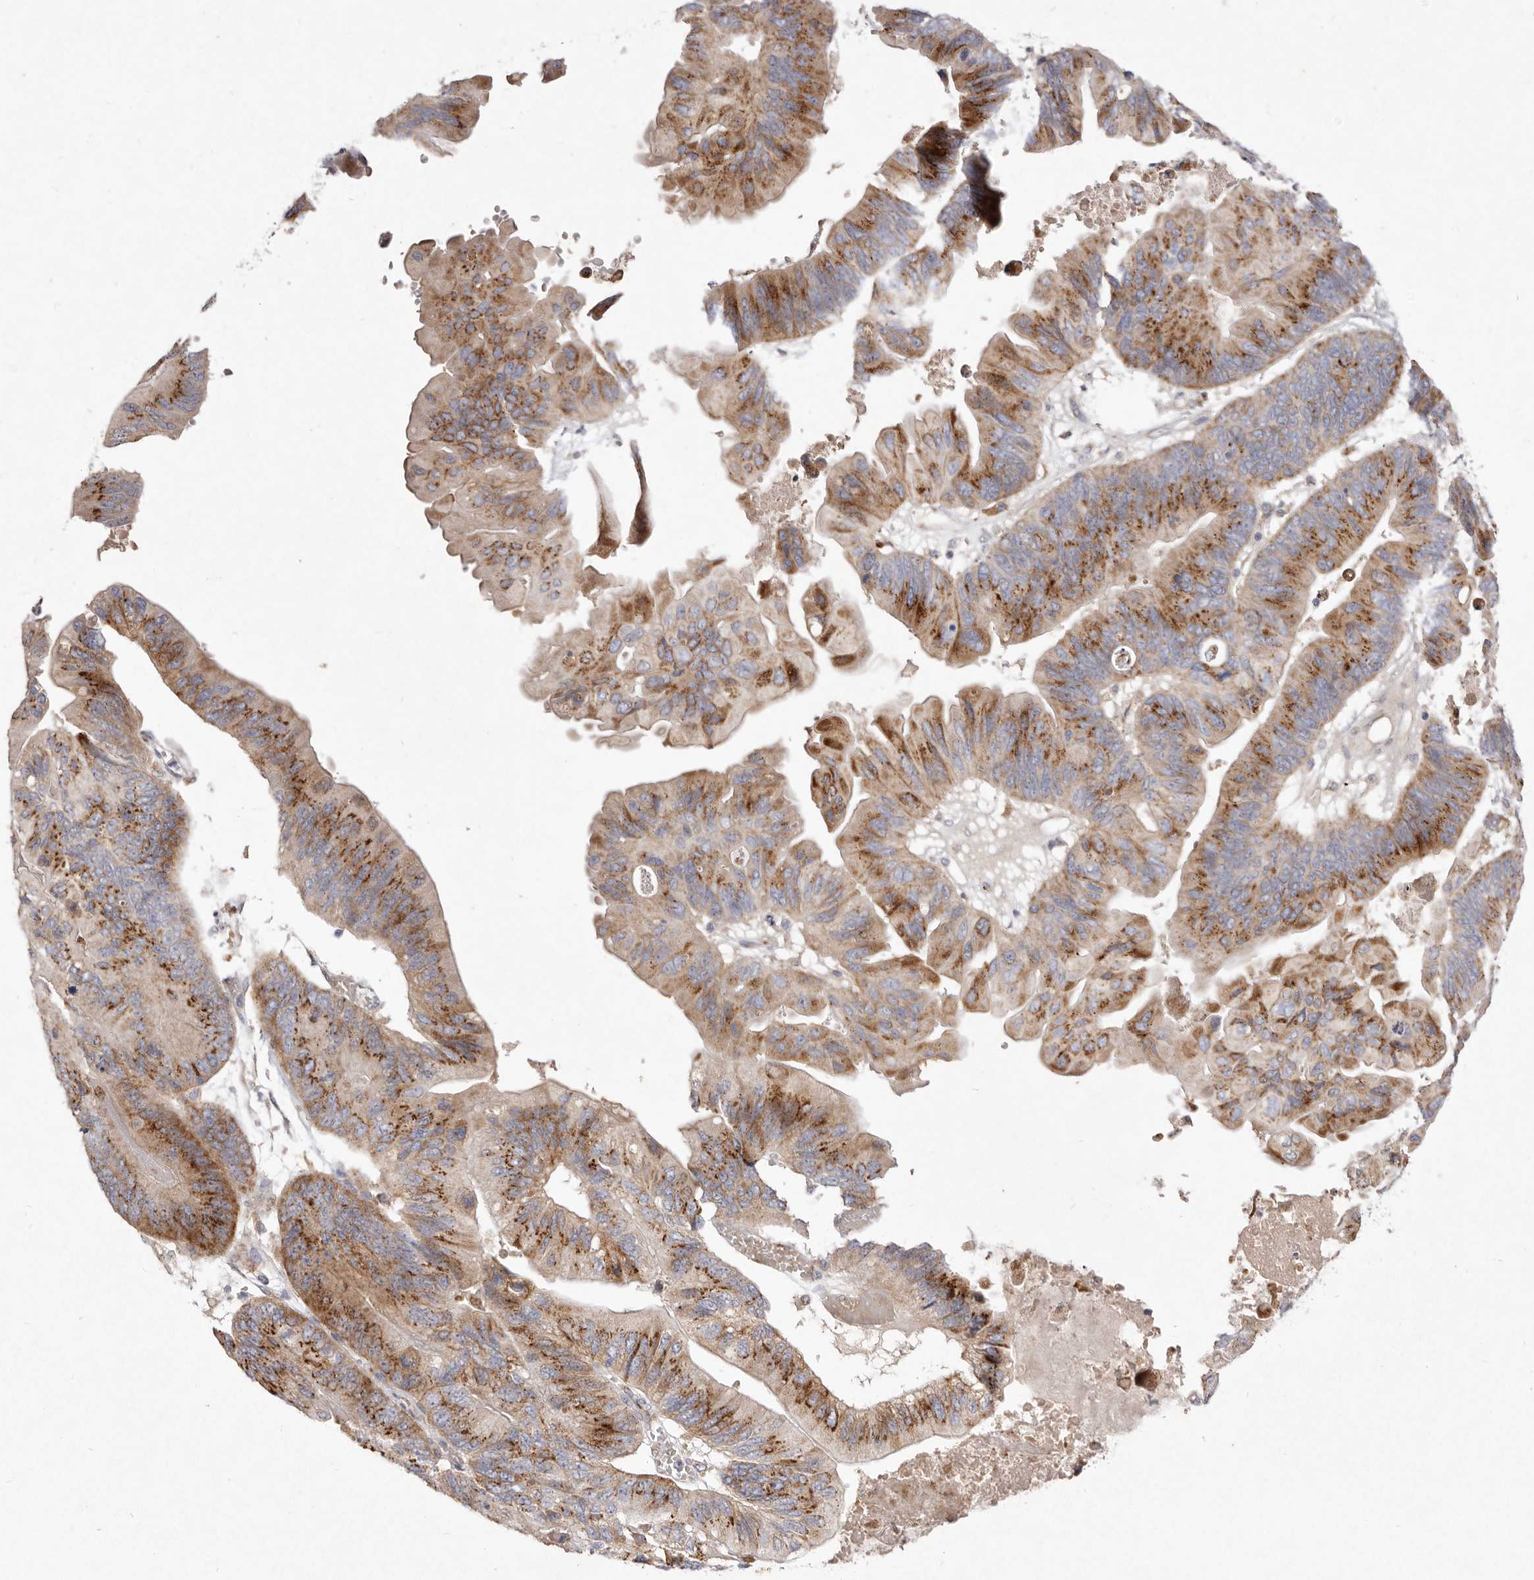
{"staining": {"intensity": "moderate", "quantity": ">75%", "location": "cytoplasmic/membranous"}, "tissue": "ovarian cancer", "cell_type": "Tumor cells", "image_type": "cancer", "snomed": [{"axis": "morphology", "description": "Cystadenocarcinoma, mucinous, NOS"}, {"axis": "topography", "description": "Ovary"}], "caption": "A high-resolution histopathology image shows IHC staining of ovarian cancer, which demonstrates moderate cytoplasmic/membranous expression in about >75% of tumor cells. The staining was performed using DAB, with brown indicating positive protein expression. Nuclei are stained blue with hematoxylin.", "gene": "USP24", "patient": {"sex": "female", "age": 61}}